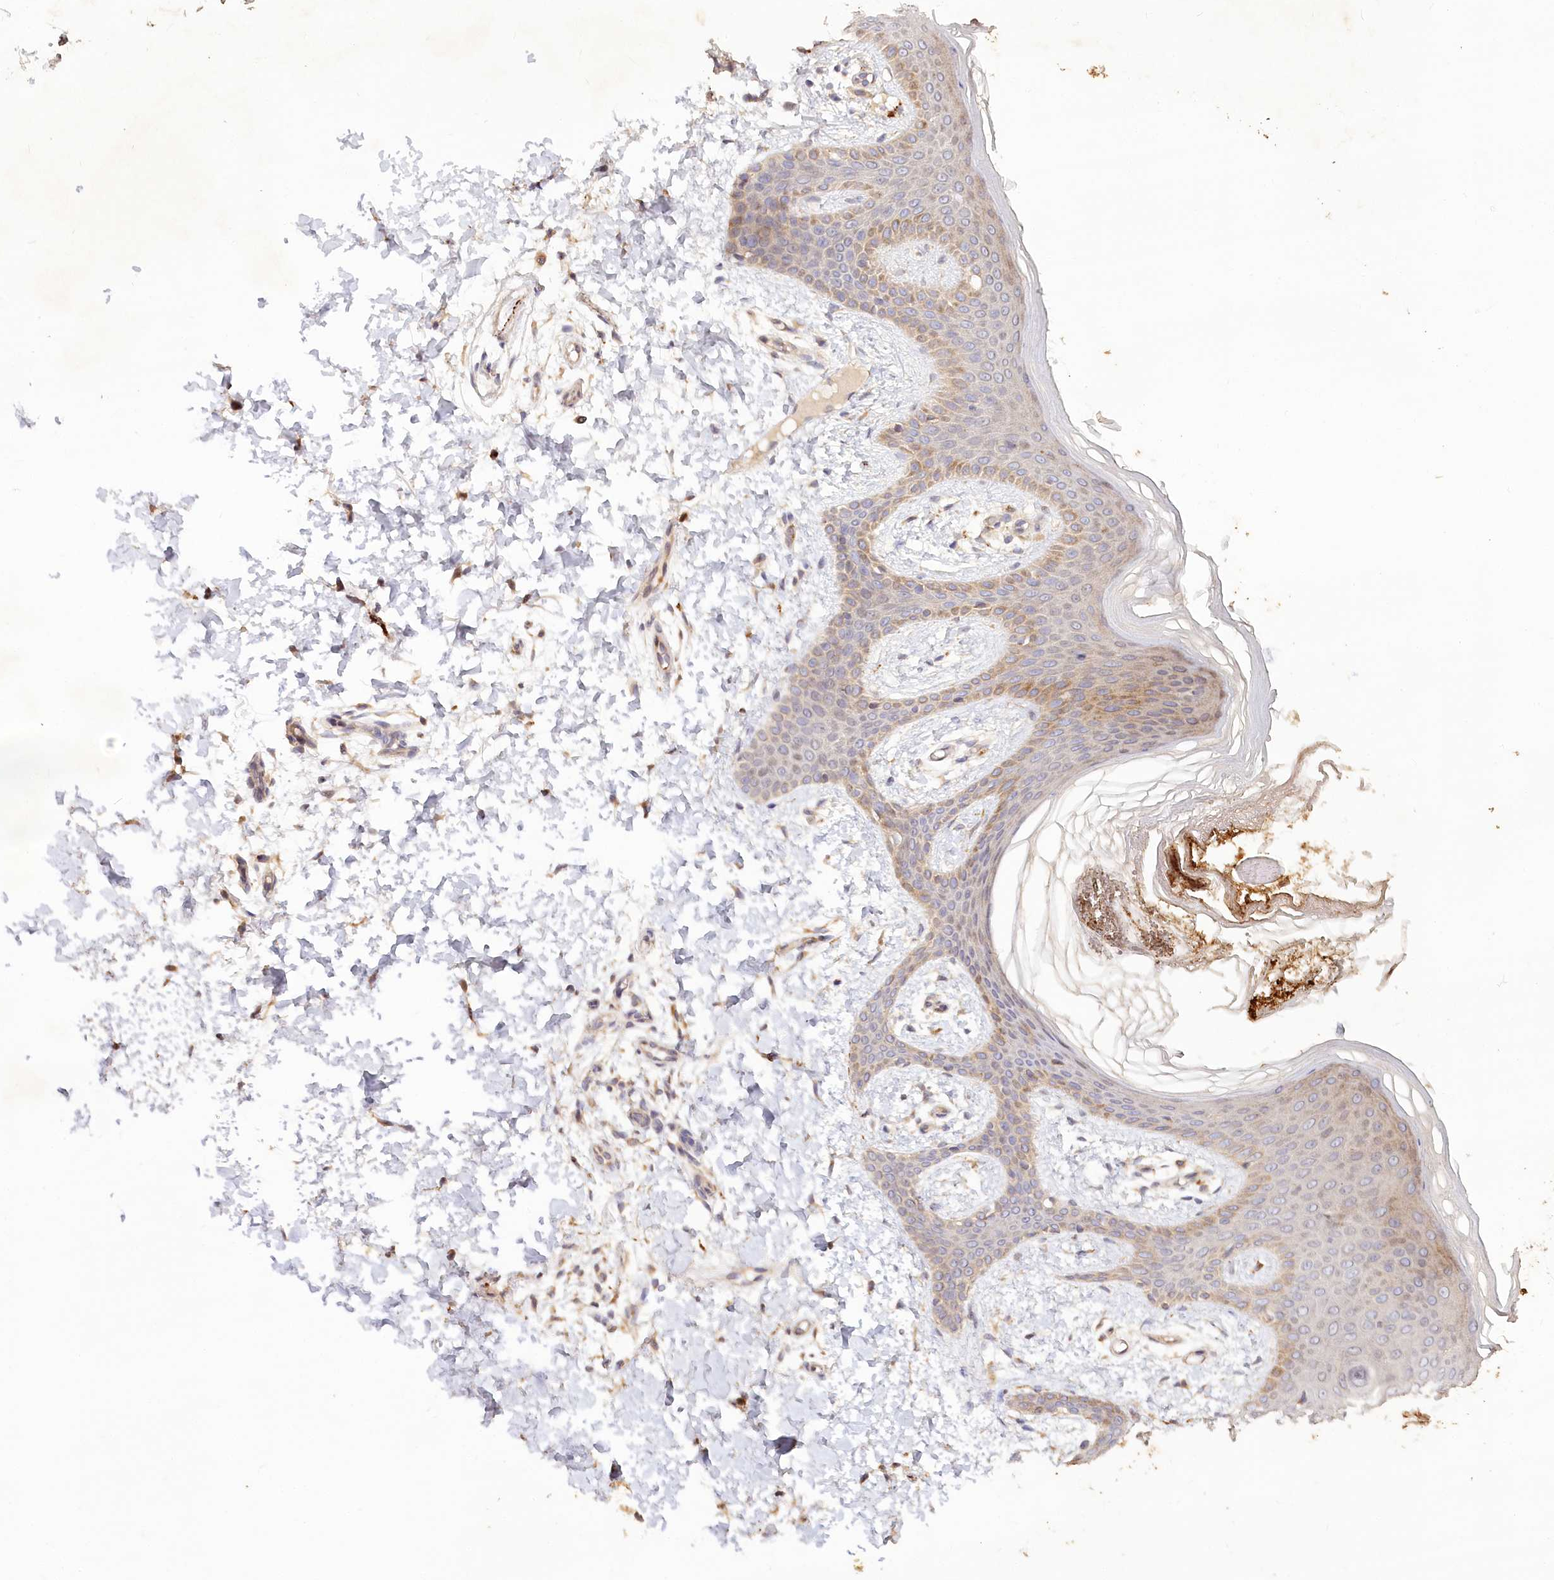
{"staining": {"intensity": "moderate", "quantity": ">75%", "location": "cytoplasmic/membranous"}, "tissue": "skin", "cell_type": "Fibroblasts", "image_type": "normal", "snomed": [{"axis": "morphology", "description": "Normal tissue, NOS"}, {"axis": "topography", "description": "Skin"}], "caption": "Fibroblasts exhibit medium levels of moderate cytoplasmic/membranous positivity in approximately >75% of cells in normal human skin. (DAB IHC, brown staining for protein, blue staining for nuclei).", "gene": "IRAK1BP1", "patient": {"sex": "male", "age": 36}}